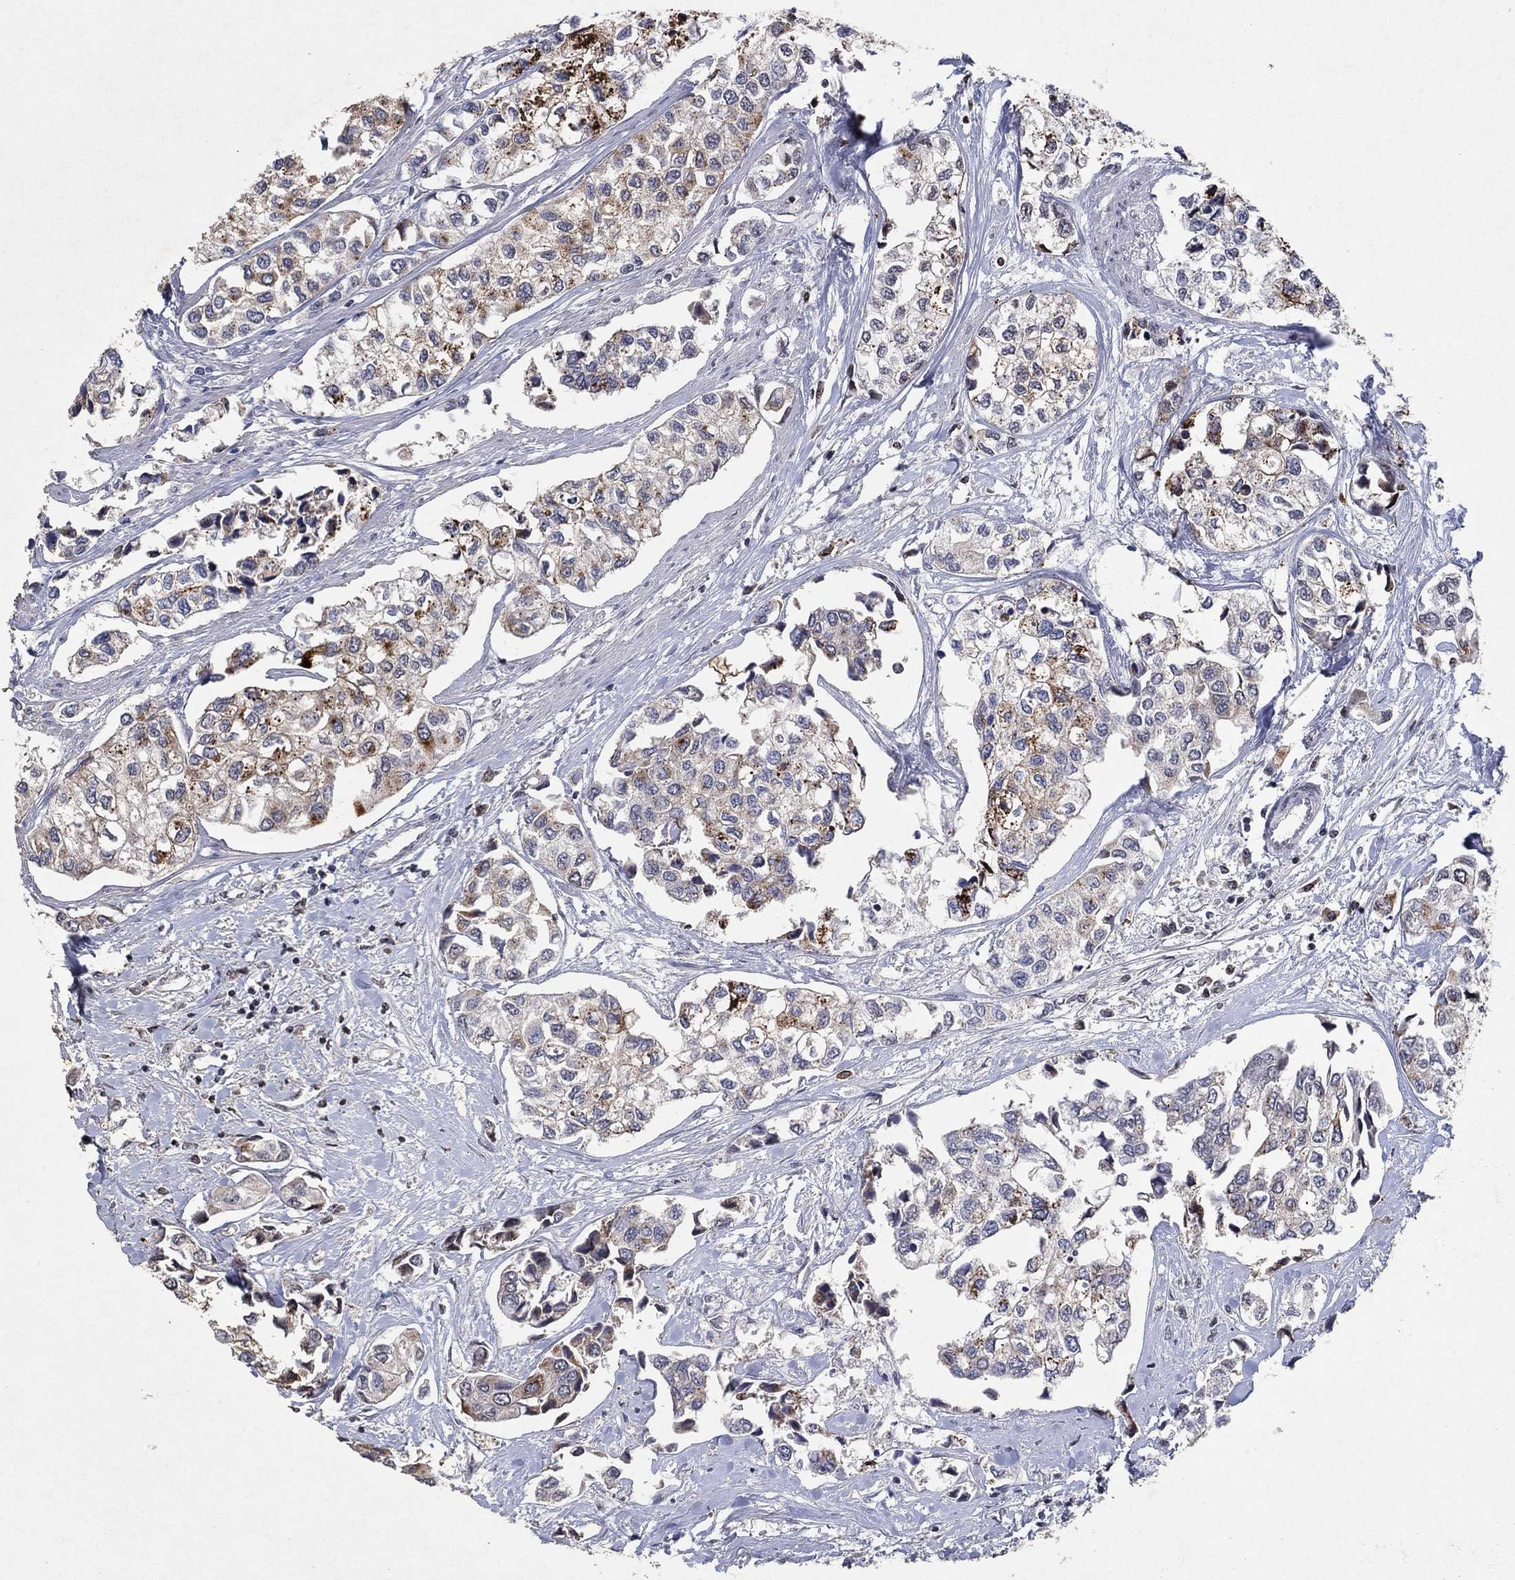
{"staining": {"intensity": "strong", "quantity": "<25%", "location": "cytoplasmic/membranous"}, "tissue": "urothelial cancer", "cell_type": "Tumor cells", "image_type": "cancer", "snomed": [{"axis": "morphology", "description": "Urothelial carcinoma, High grade"}, {"axis": "topography", "description": "Urinary bladder"}], "caption": "Protein expression by IHC exhibits strong cytoplasmic/membranous staining in approximately <25% of tumor cells in urothelial carcinoma (high-grade). Immunohistochemistry (ihc) stains the protein in brown and the nuclei are stained blue.", "gene": "SDC1", "patient": {"sex": "male", "age": 73}}